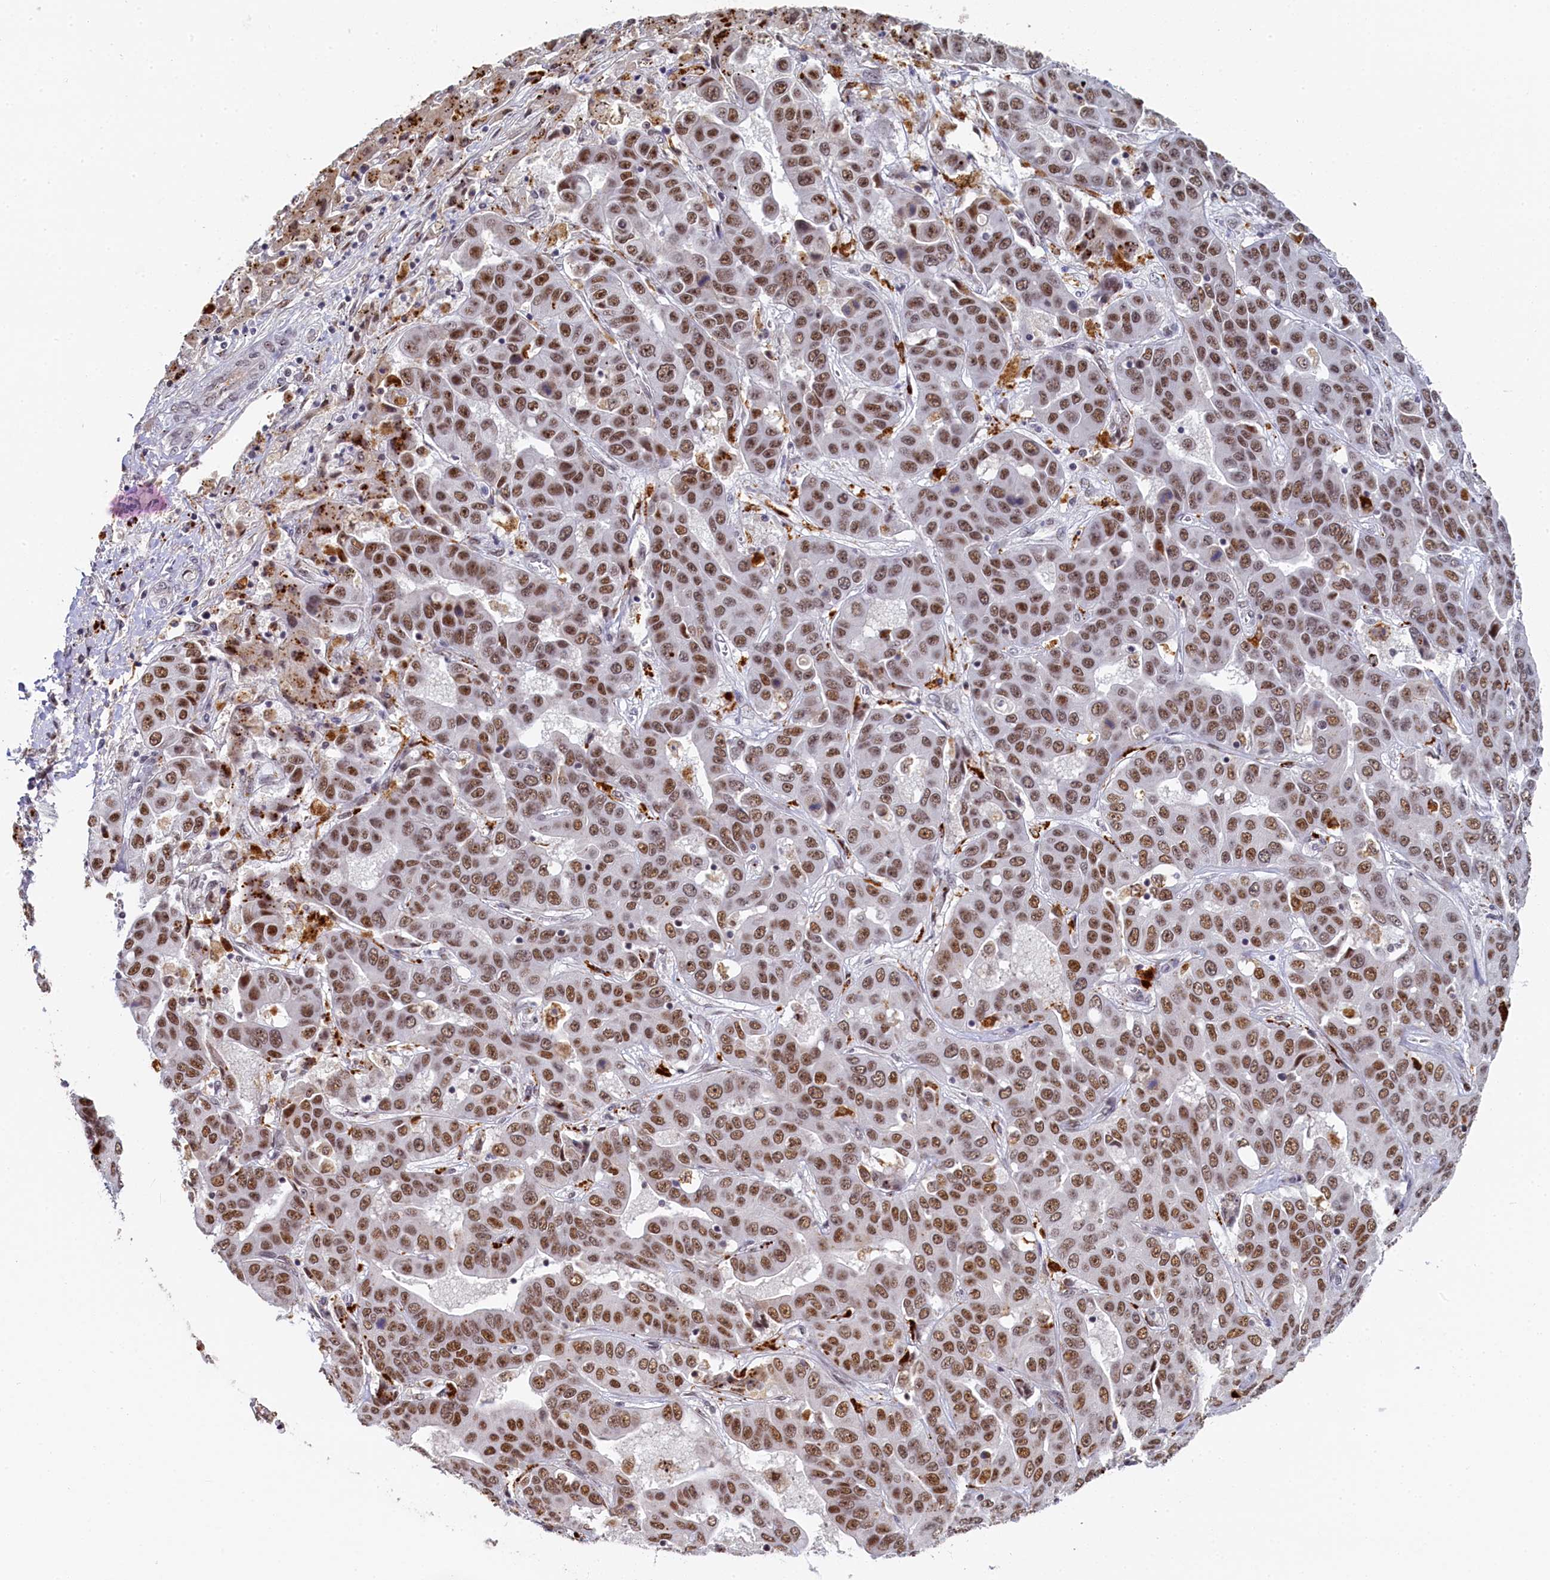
{"staining": {"intensity": "moderate", "quantity": ">75%", "location": "nuclear"}, "tissue": "liver cancer", "cell_type": "Tumor cells", "image_type": "cancer", "snomed": [{"axis": "morphology", "description": "Cholangiocarcinoma"}, {"axis": "topography", "description": "Liver"}], "caption": "Protein expression analysis of human cholangiocarcinoma (liver) reveals moderate nuclear expression in approximately >75% of tumor cells. (Brightfield microscopy of DAB IHC at high magnification).", "gene": "INTS14", "patient": {"sex": "female", "age": 52}}